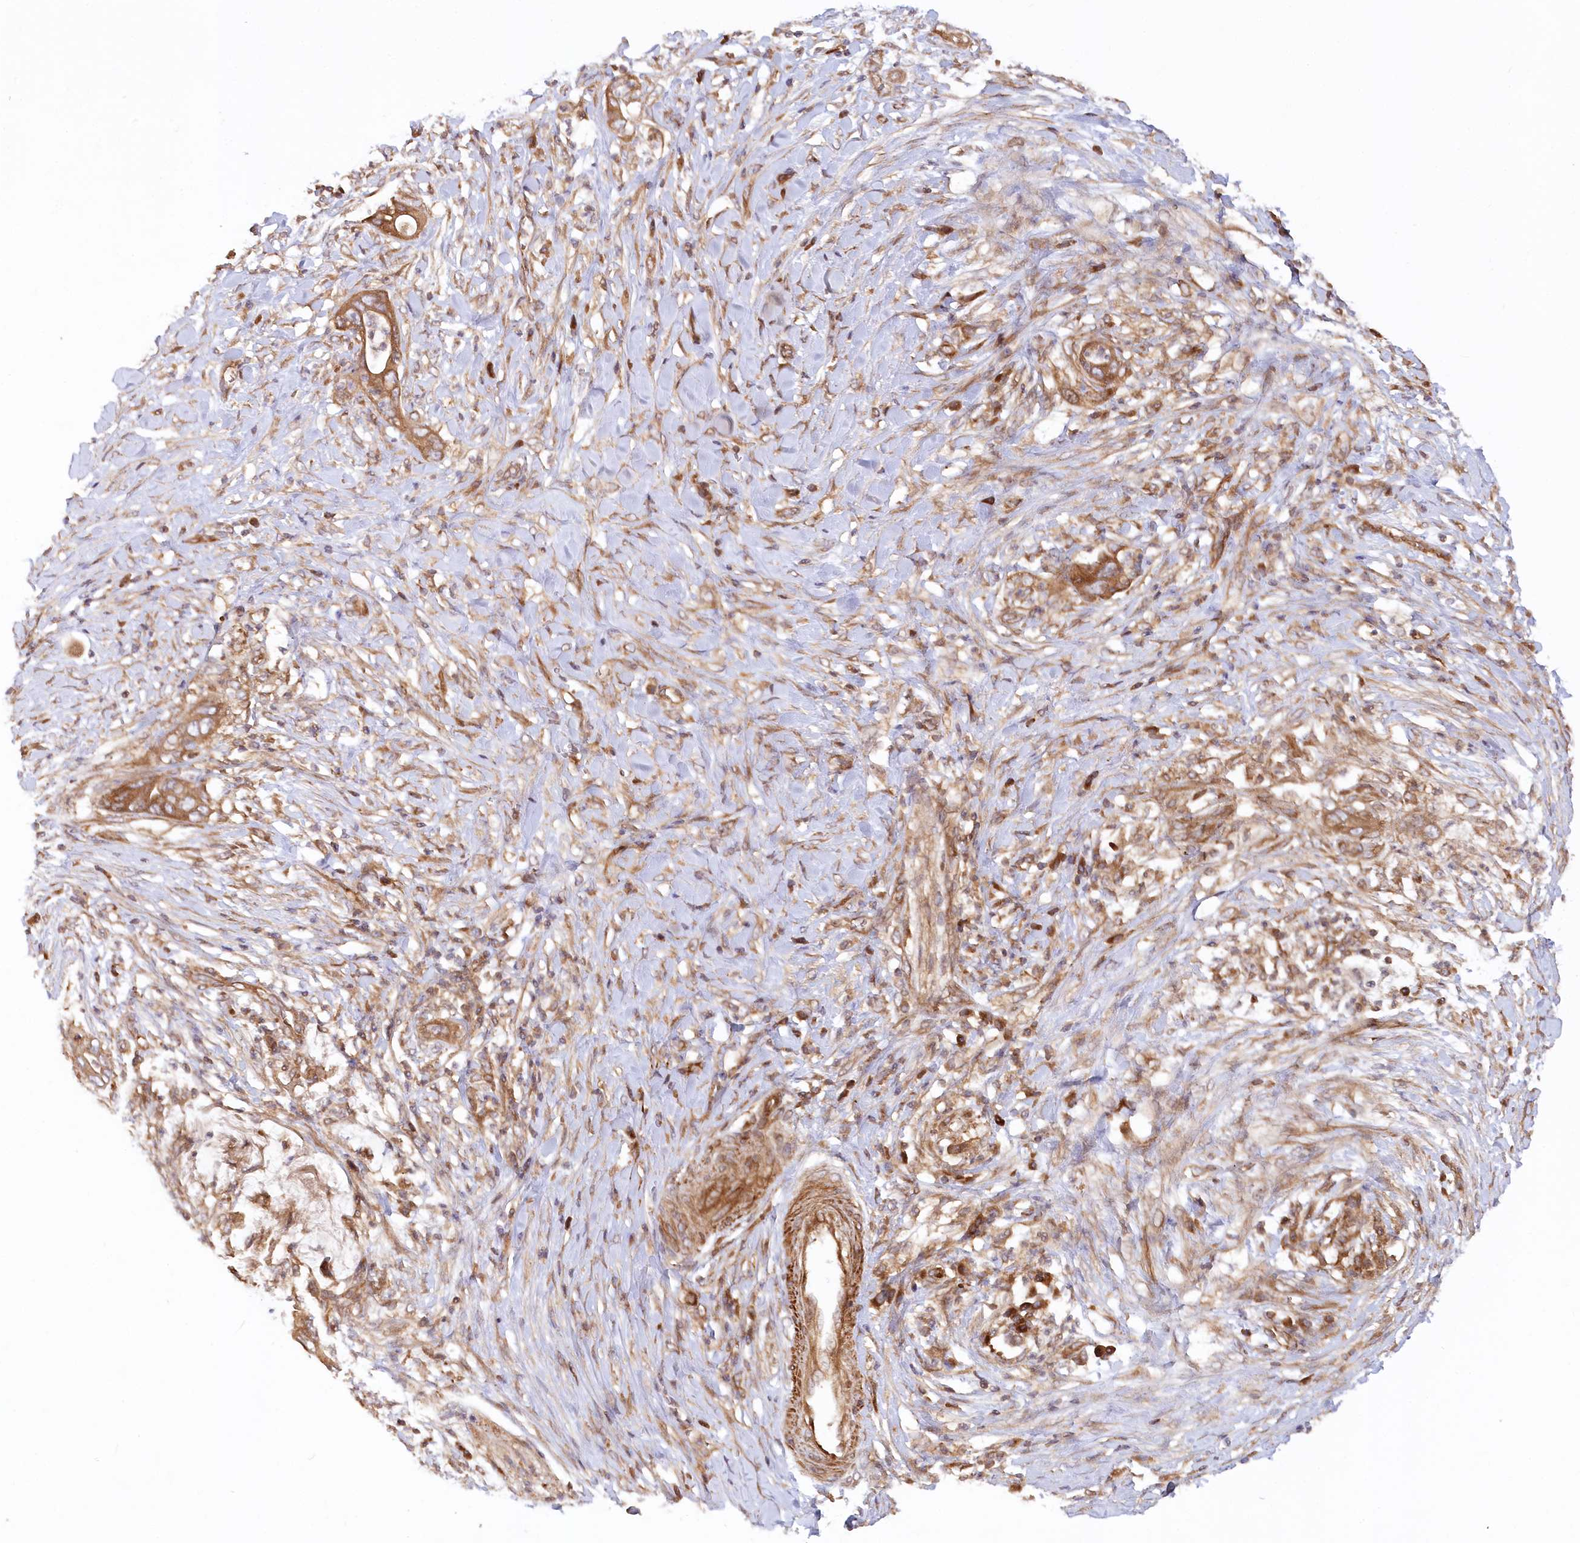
{"staining": {"intensity": "moderate", "quantity": ">75%", "location": "cytoplasmic/membranous"}, "tissue": "pancreatic cancer", "cell_type": "Tumor cells", "image_type": "cancer", "snomed": [{"axis": "morphology", "description": "Adenocarcinoma, NOS"}, {"axis": "topography", "description": "Pancreas"}], "caption": "Adenocarcinoma (pancreatic) tissue displays moderate cytoplasmic/membranous expression in approximately >75% of tumor cells, visualized by immunohistochemistry. Using DAB (brown) and hematoxylin (blue) stains, captured at high magnification using brightfield microscopy.", "gene": "PAIP2", "patient": {"sex": "male", "age": 75}}